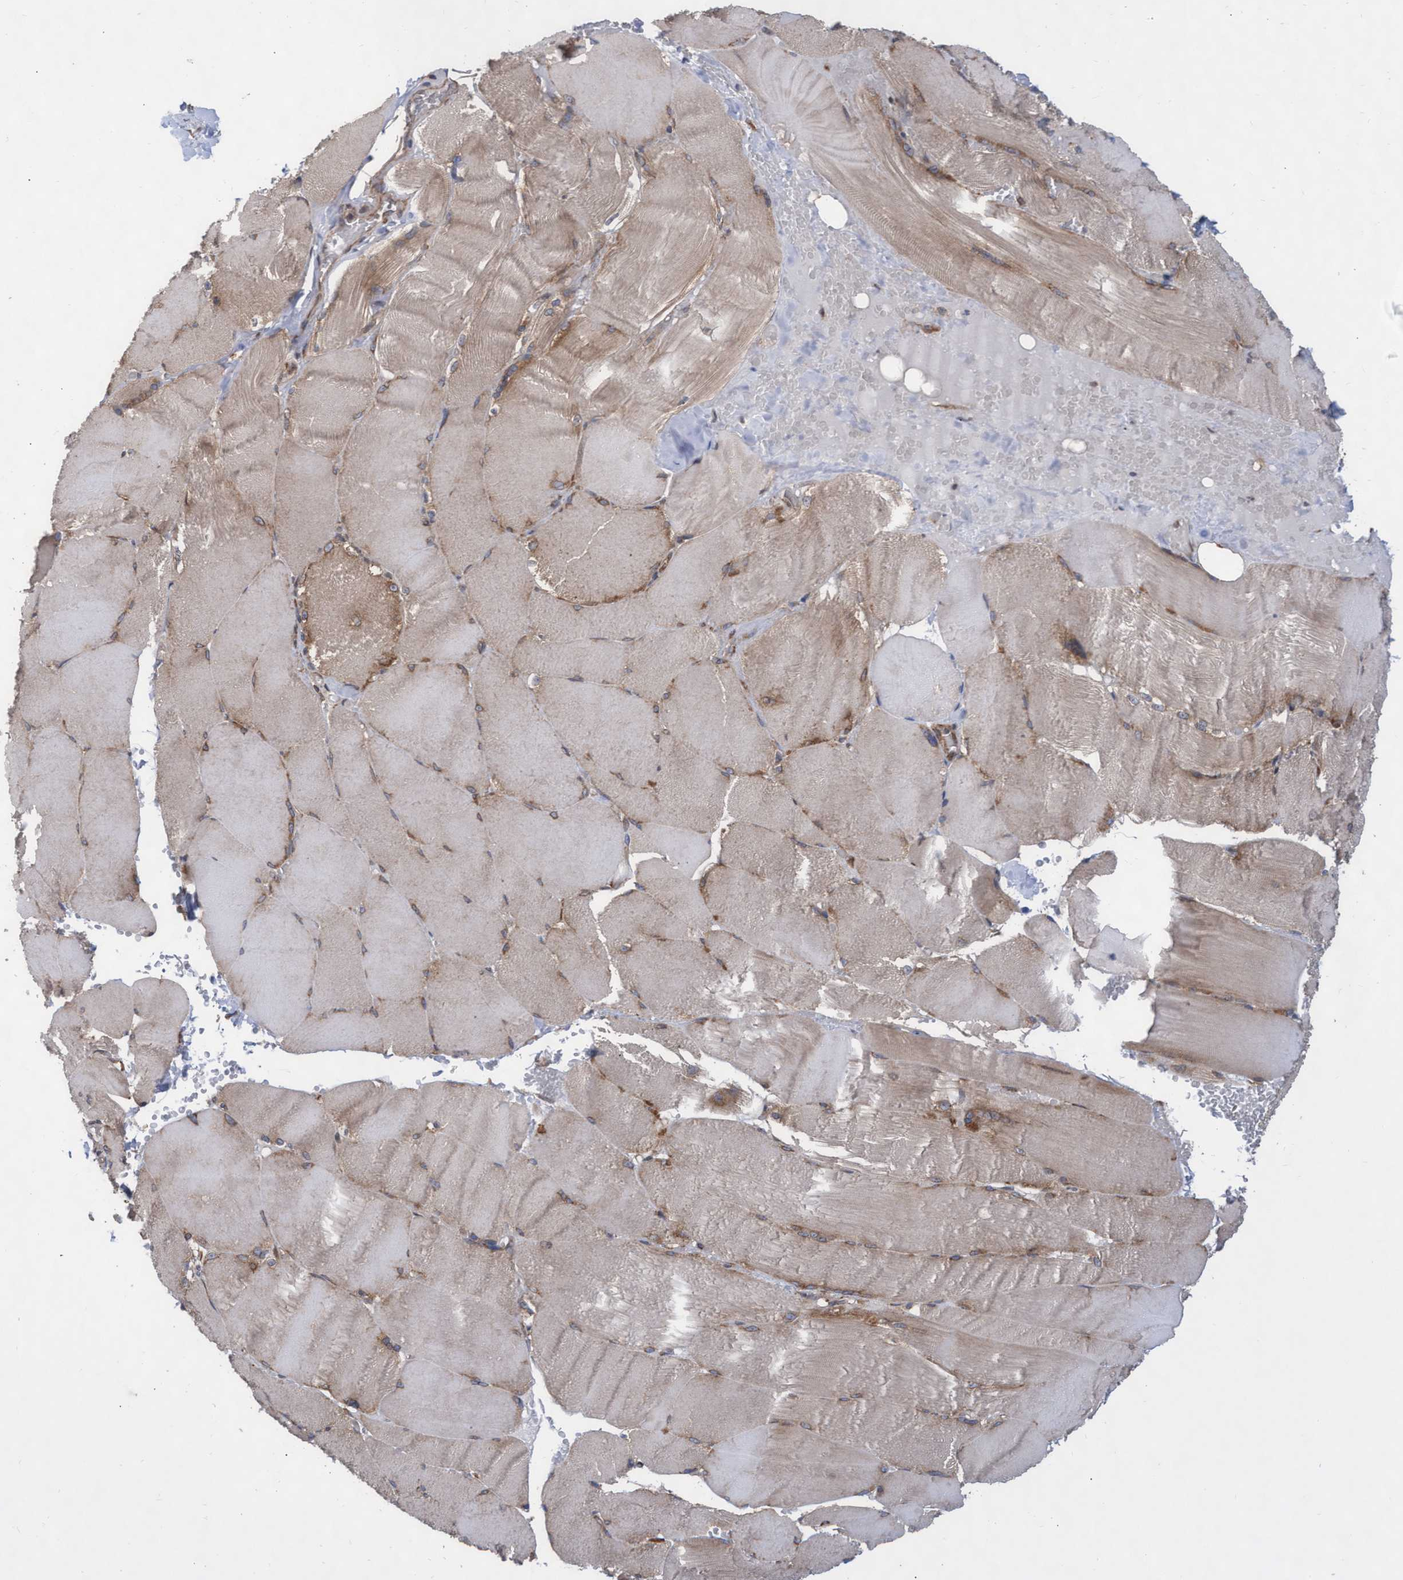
{"staining": {"intensity": "moderate", "quantity": "<25%", "location": "cytoplasmic/membranous"}, "tissue": "skeletal muscle", "cell_type": "Myocytes", "image_type": "normal", "snomed": [{"axis": "morphology", "description": "Normal tissue, NOS"}, {"axis": "topography", "description": "Skin"}, {"axis": "topography", "description": "Skeletal muscle"}], "caption": "Immunohistochemistry (DAB (3,3'-diaminobenzidine)) staining of unremarkable skeletal muscle shows moderate cytoplasmic/membranous protein staining in about <25% of myocytes.", "gene": "ABCF2", "patient": {"sex": "male", "age": 83}}